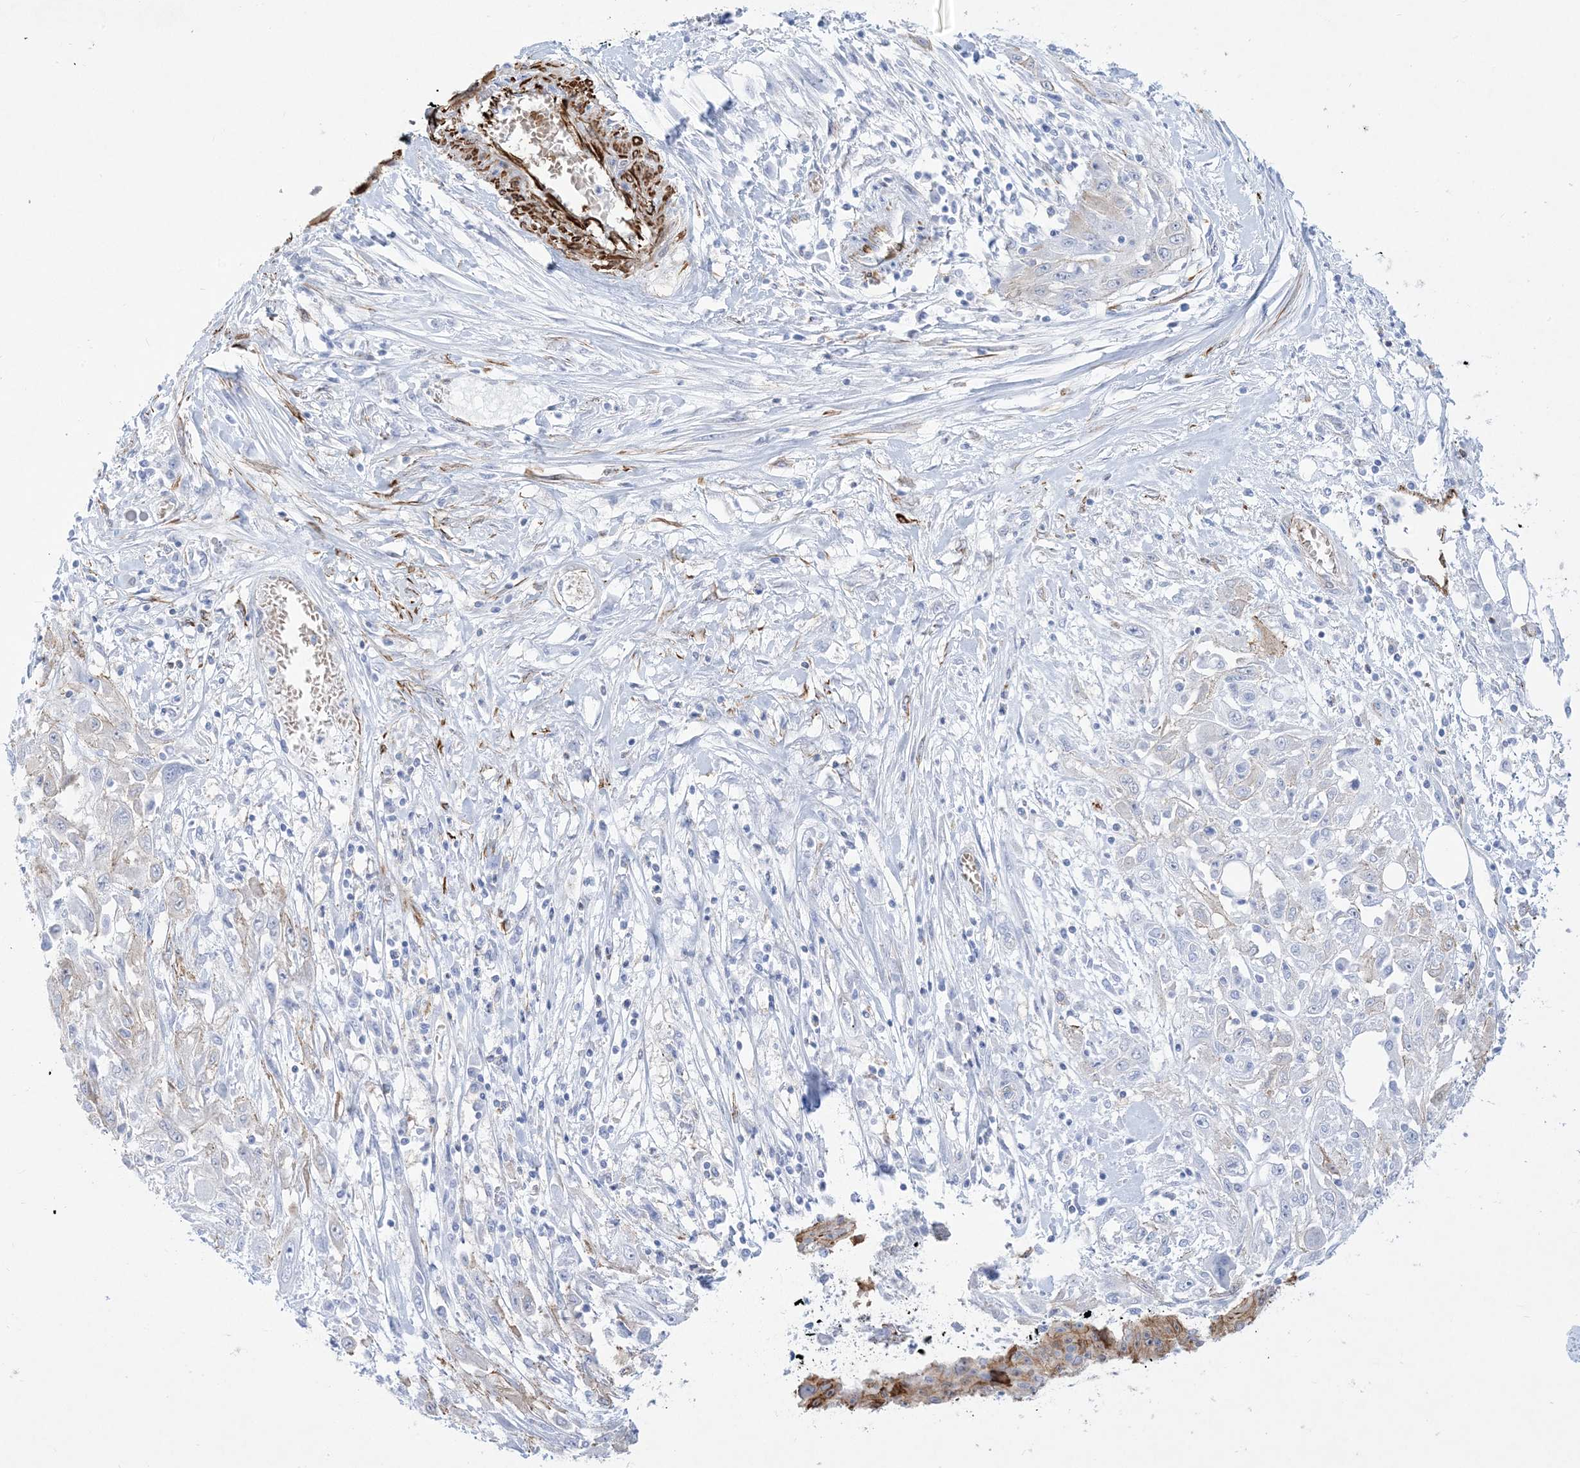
{"staining": {"intensity": "negative", "quantity": "none", "location": "none"}, "tissue": "skin cancer", "cell_type": "Tumor cells", "image_type": "cancer", "snomed": [{"axis": "morphology", "description": "Squamous cell carcinoma, NOS"}, {"axis": "morphology", "description": "Squamous cell carcinoma, metastatic, NOS"}, {"axis": "topography", "description": "Skin"}, {"axis": "topography", "description": "Lymph node"}], "caption": "Image shows no protein expression in tumor cells of squamous cell carcinoma (skin) tissue.", "gene": "B3GNT7", "patient": {"sex": "male", "age": 75}}